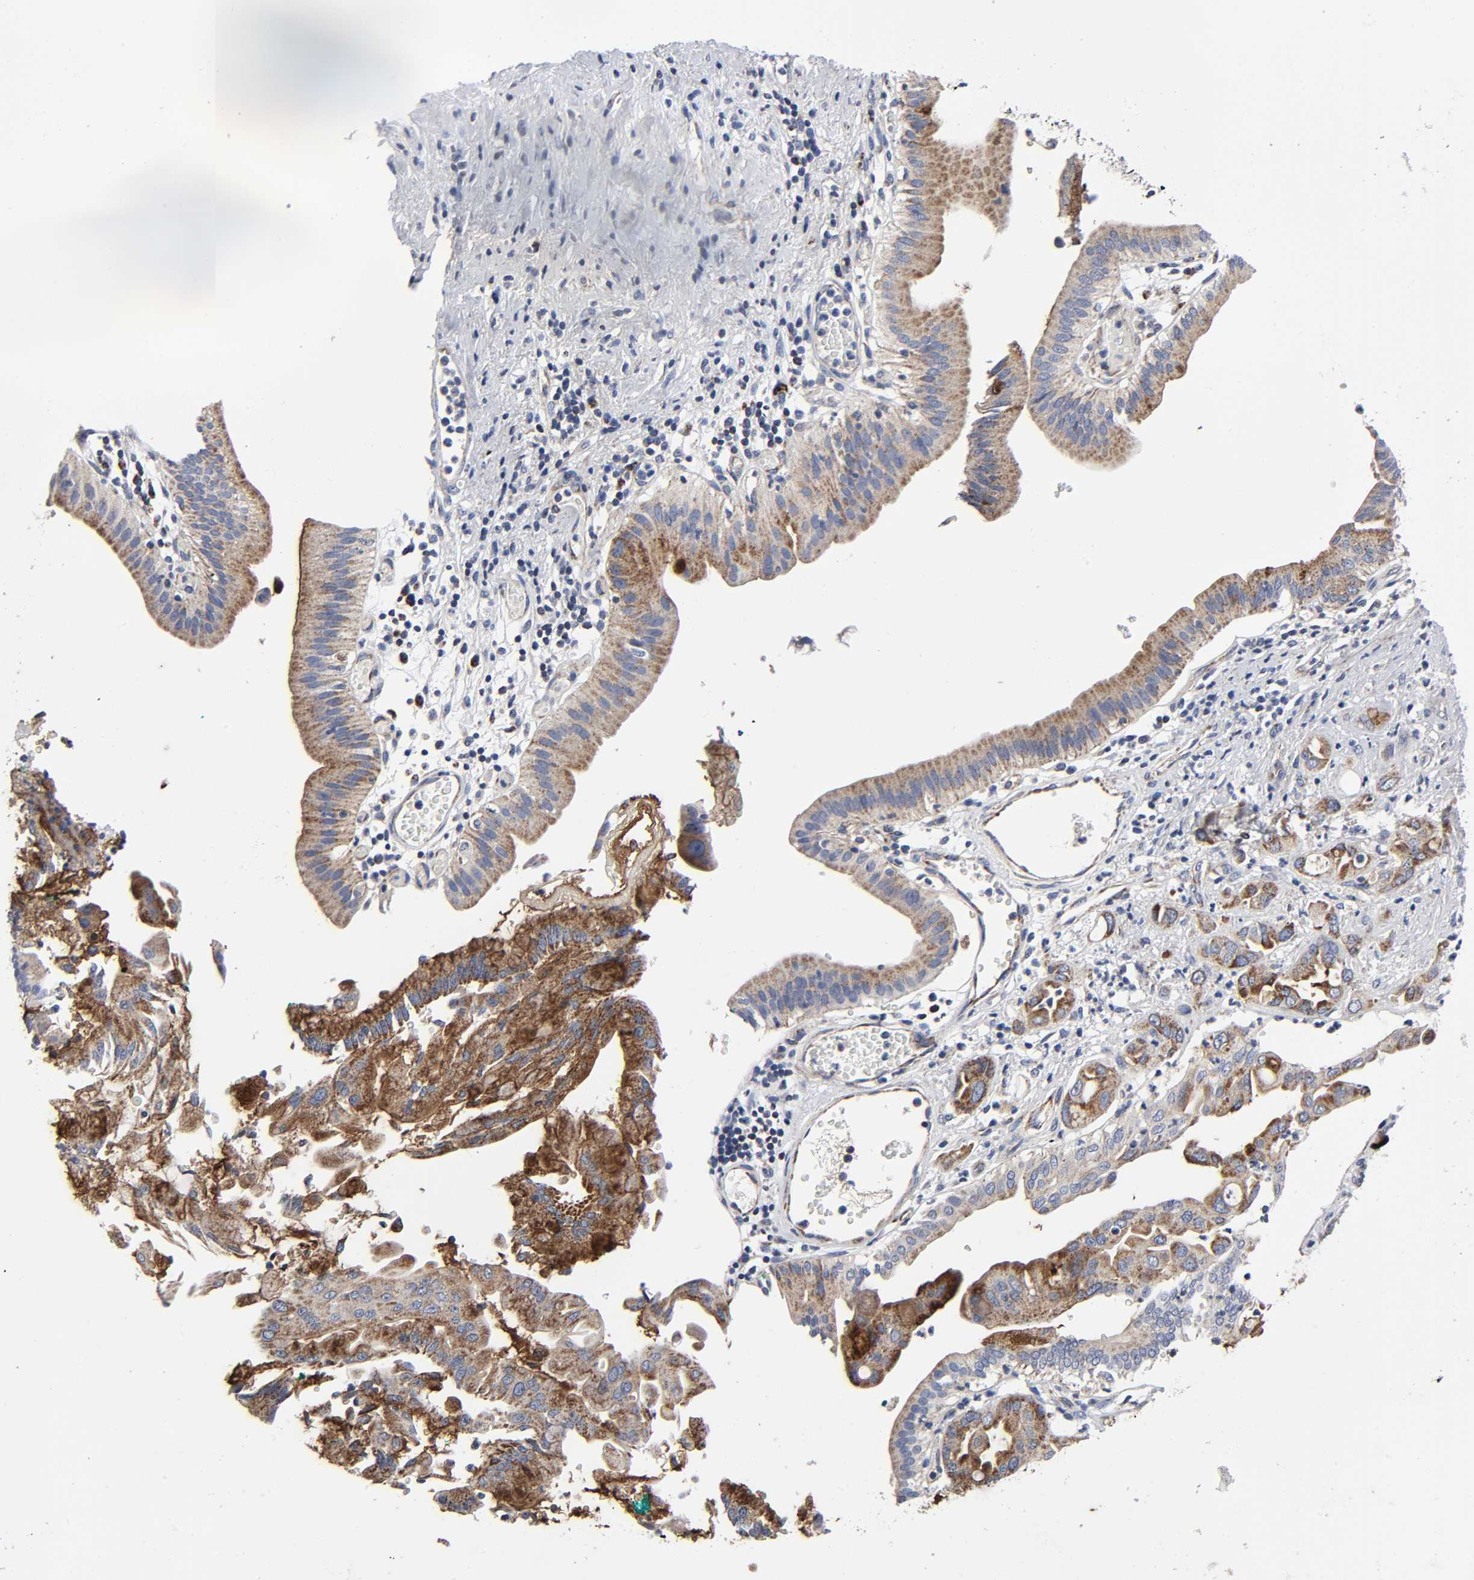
{"staining": {"intensity": "moderate", "quantity": "25%-75%", "location": "cytoplasmic/membranous"}, "tissue": "pancreatic cancer", "cell_type": "Tumor cells", "image_type": "cancer", "snomed": [{"axis": "morphology", "description": "Adenocarcinoma, NOS"}, {"axis": "morphology", "description": "Adenocarcinoma, metastatic, NOS"}, {"axis": "topography", "description": "Lymph node"}, {"axis": "topography", "description": "Pancreas"}, {"axis": "topography", "description": "Duodenum"}], "caption": "A medium amount of moderate cytoplasmic/membranous staining is present in approximately 25%-75% of tumor cells in pancreatic metastatic adenocarcinoma tissue. The protein of interest is shown in brown color, while the nuclei are stained blue.", "gene": "AOPEP", "patient": {"sex": "female", "age": 64}}